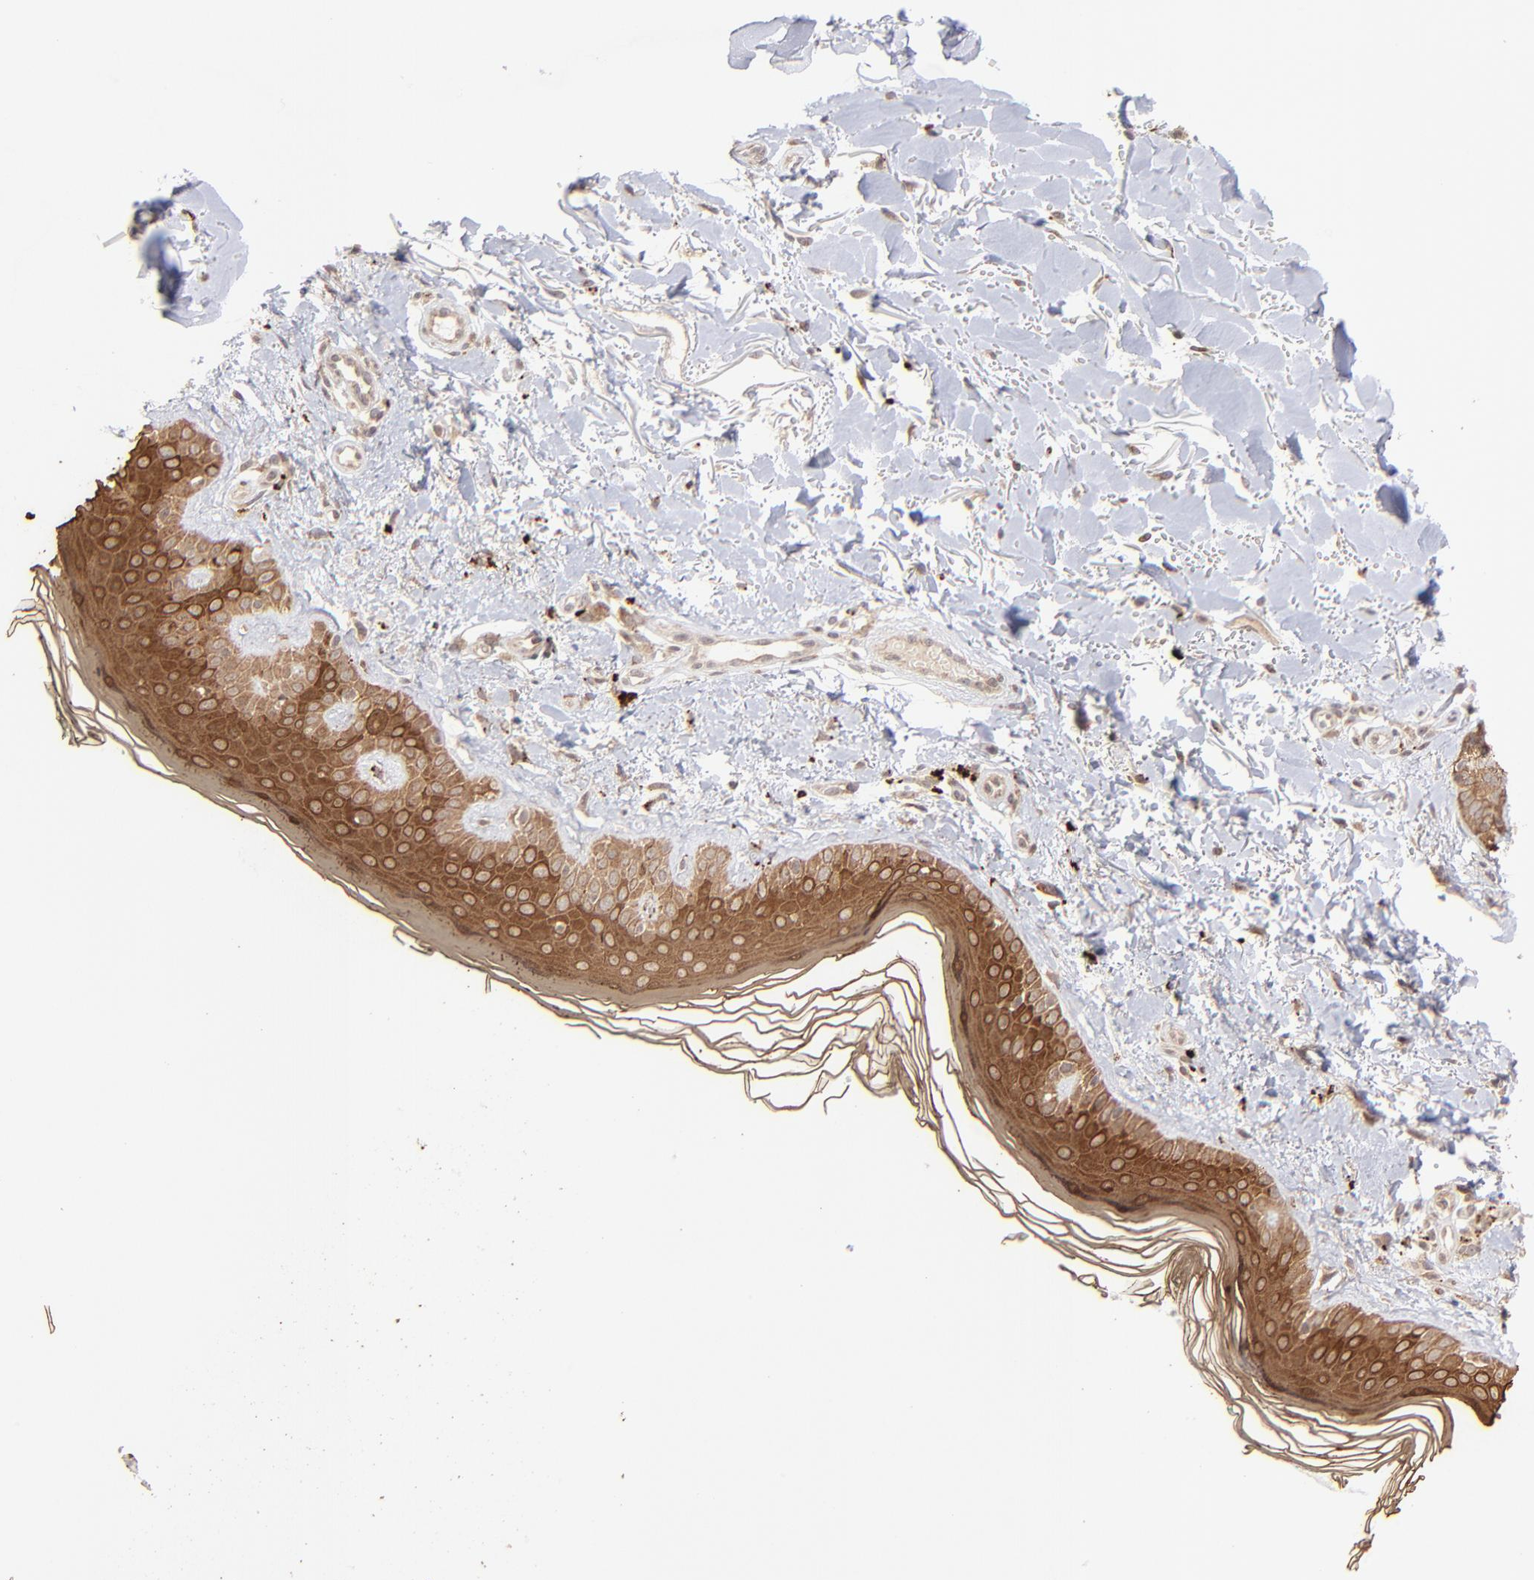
{"staining": {"intensity": "weak", "quantity": ">75%", "location": "cytoplasmic/membranous"}, "tissue": "skin", "cell_type": "Fibroblasts", "image_type": "normal", "snomed": [{"axis": "morphology", "description": "Normal tissue, NOS"}, {"axis": "topography", "description": "Skin"}], "caption": "This is an image of immunohistochemistry staining of unremarkable skin, which shows weak positivity in the cytoplasmic/membranous of fibroblasts.", "gene": "TNRC6B", "patient": {"sex": "male", "age": 71}}